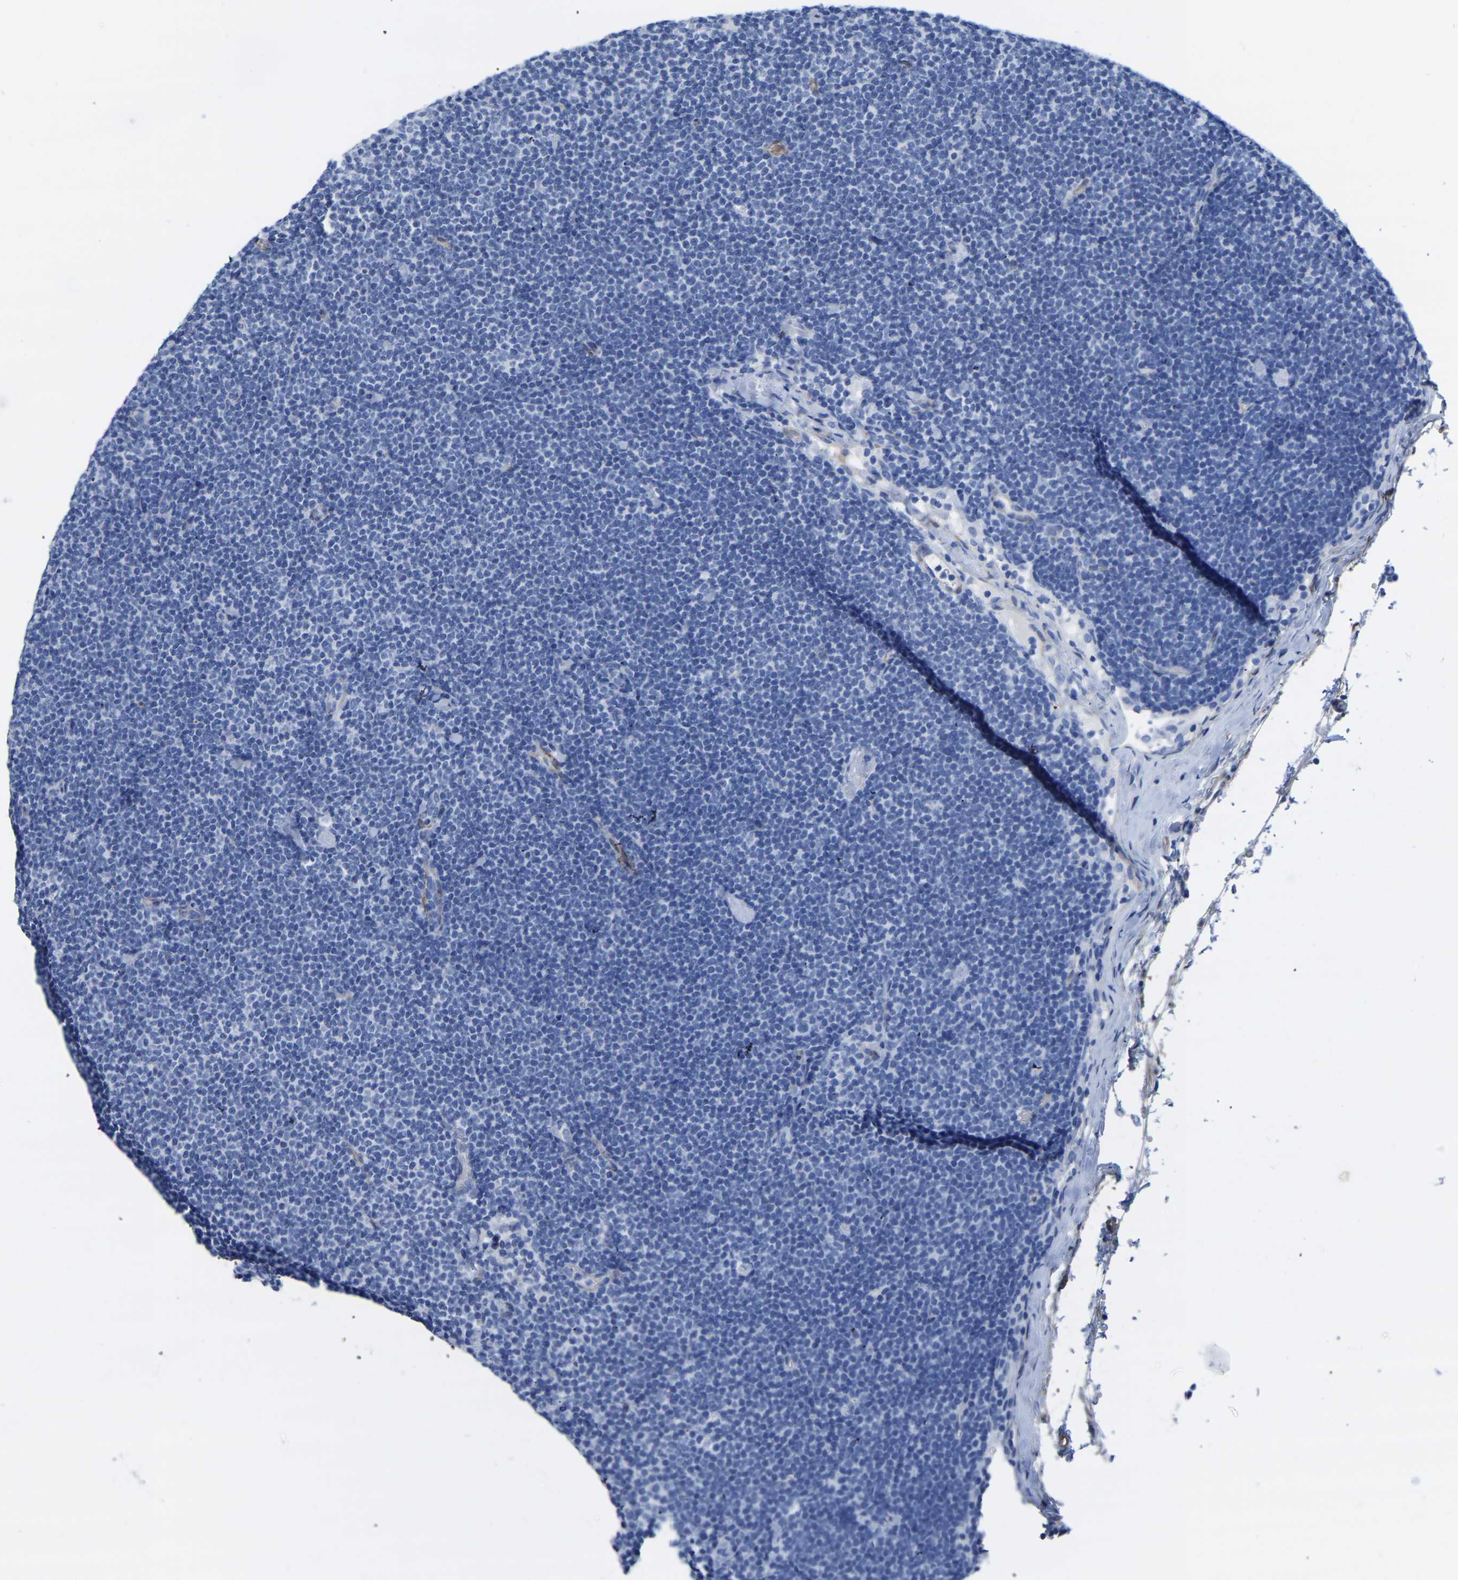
{"staining": {"intensity": "negative", "quantity": "none", "location": "none"}, "tissue": "lymphoma", "cell_type": "Tumor cells", "image_type": "cancer", "snomed": [{"axis": "morphology", "description": "Malignant lymphoma, non-Hodgkin's type, Low grade"}, {"axis": "topography", "description": "Lymph node"}], "caption": "Protein analysis of lymphoma demonstrates no significant expression in tumor cells.", "gene": "SLC45A3", "patient": {"sex": "female", "age": 53}}